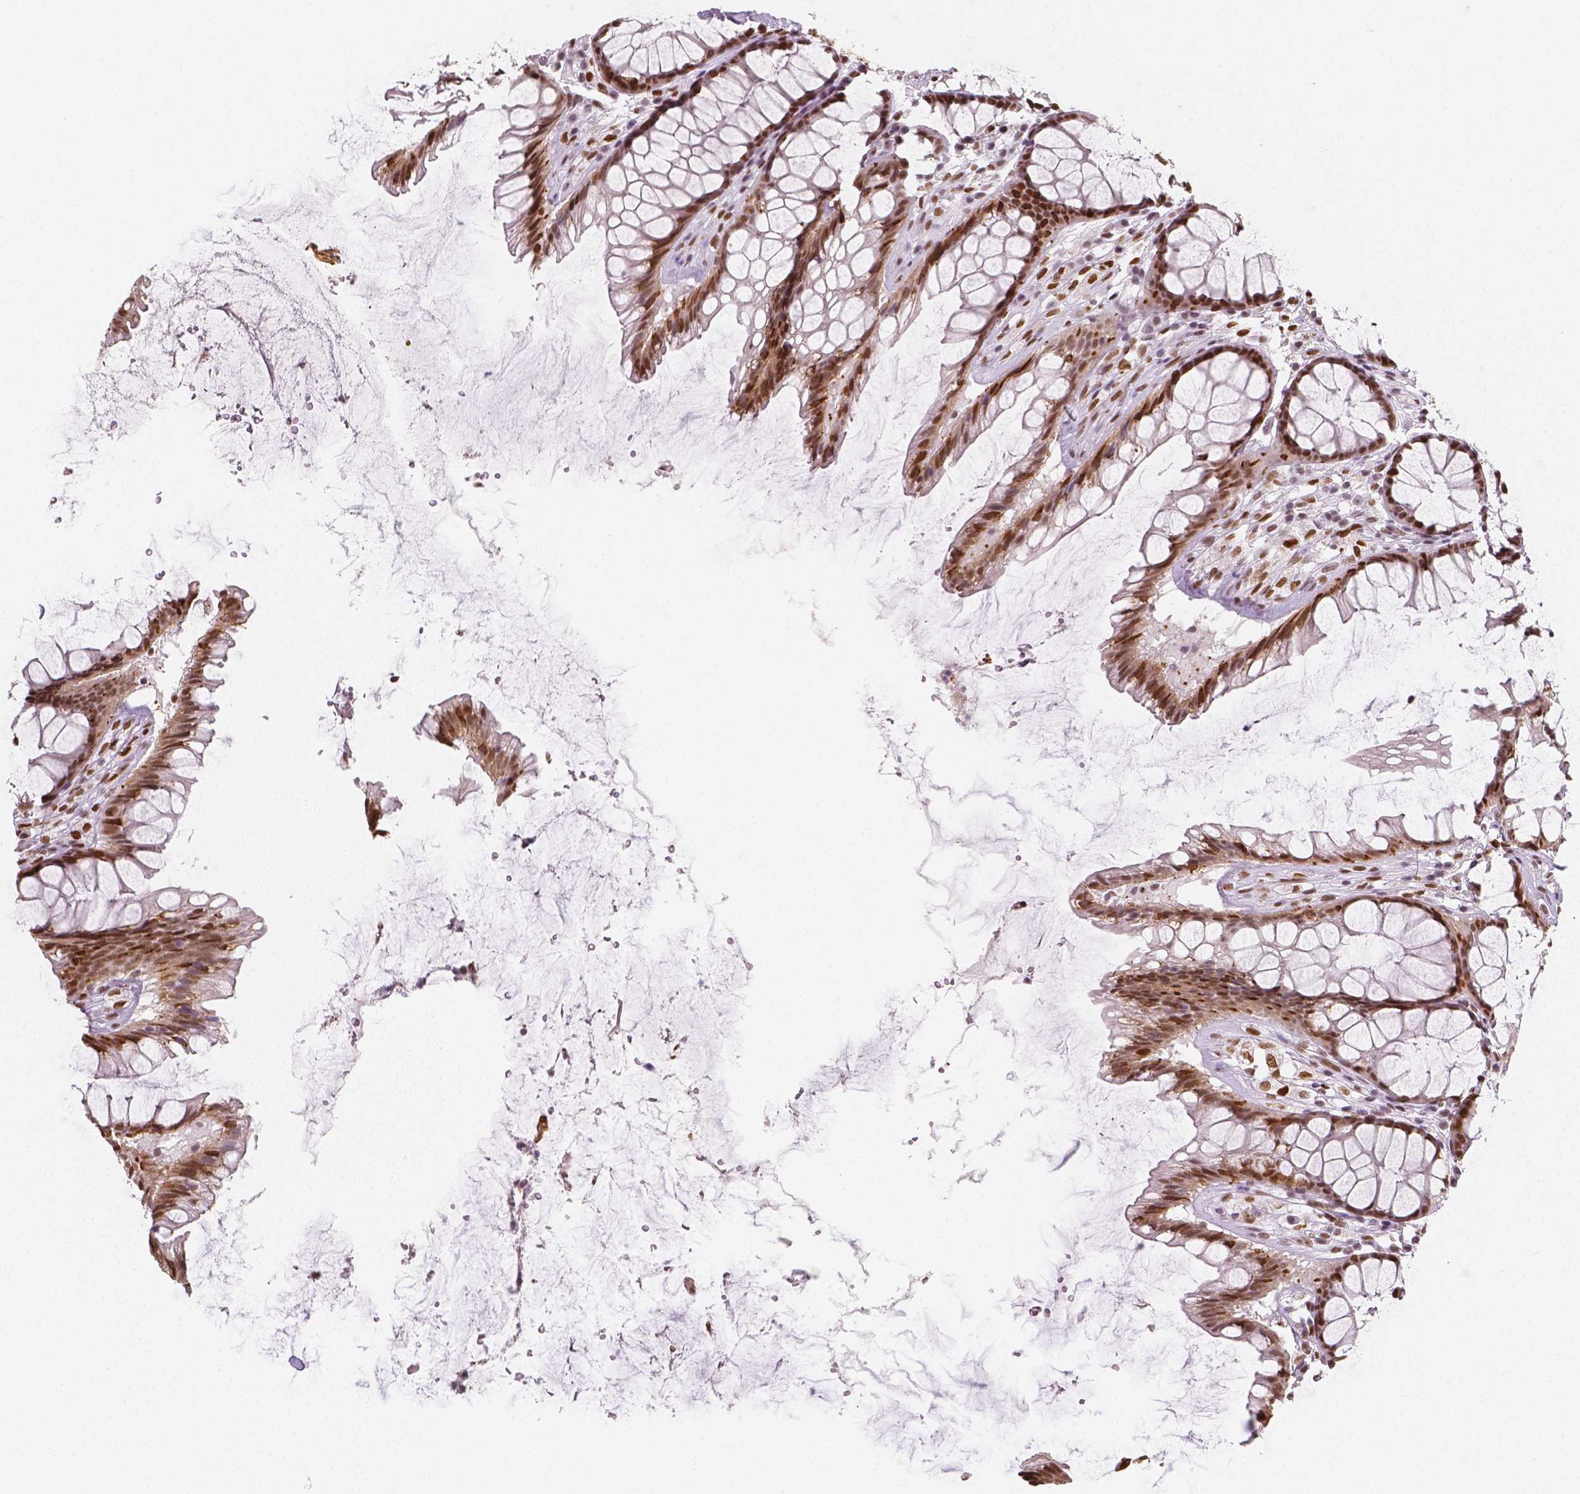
{"staining": {"intensity": "moderate", "quantity": ">75%", "location": "nuclear"}, "tissue": "rectum", "cell_type": "Glandular cells", "image_type": "normal", "snomed": [{"axis": "morphology", "description": "Normal tissue, NOS"}, {"axis": "topography", "description": "Rectum"}], "caption": "This image displays unremarkable rectum stained with immunohistochemistry to label a protein in brown. The nuclear of glandular cells show moderate positivity for the protein. Nuclei are counter-stained blue.", "gene": "NUCKS1", "patient": {"sex": "male", "age": 72}}